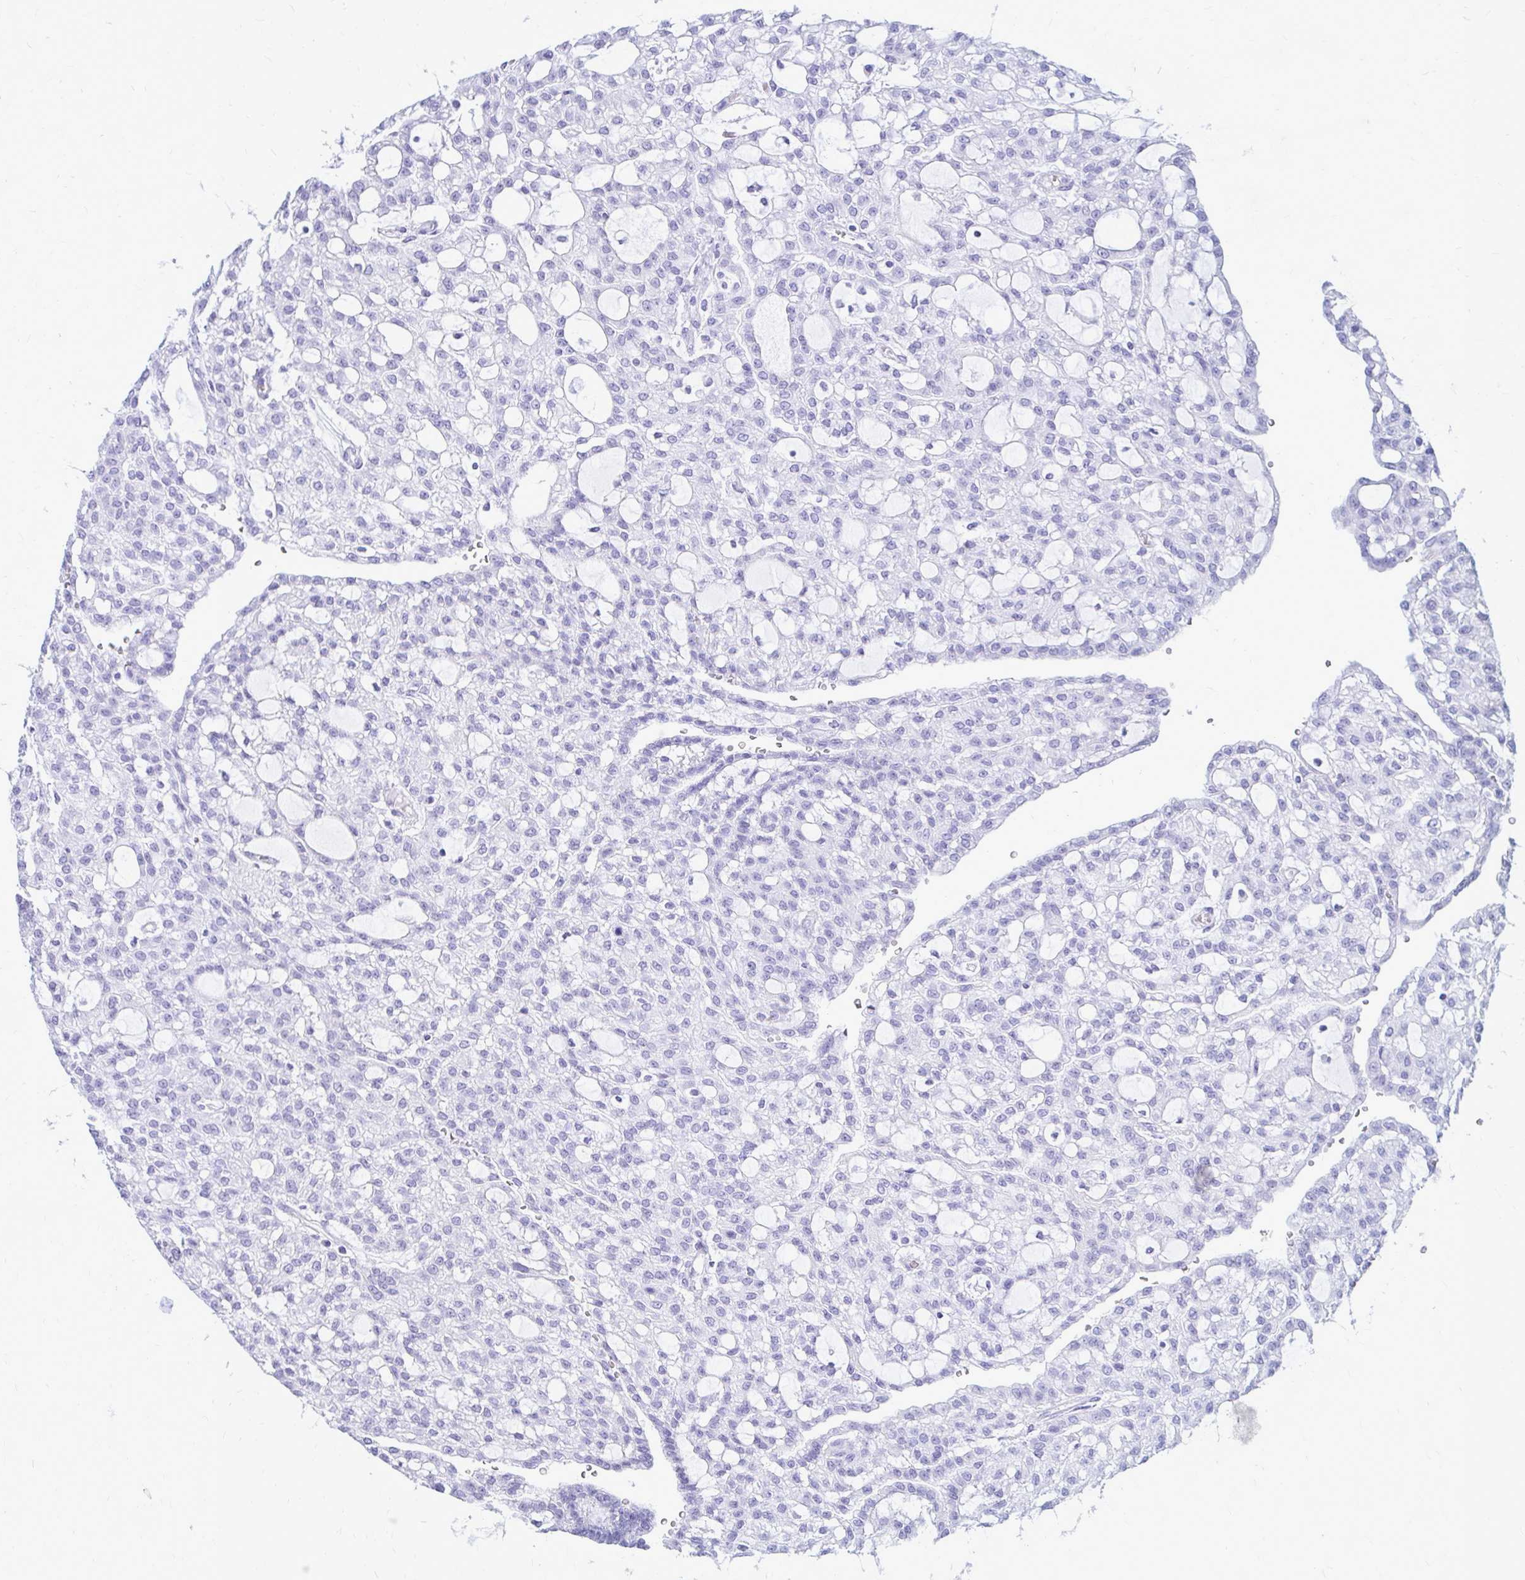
{"staining": {"intensity": "negative", "quantity": "none", "location": "none"}, "tissue": "renal cancer", "cell_type": "Tumor cells", "image_type": "cancer", "snomed": [{"axis": "morphology", "description": "Adenocarcinoma, NOS"}, {"axis": "topography", "description": "Kidney"}], "caption": "This image is of renal adenocarcinoma stained with immunohistochemistry to label a protein in brown with the nuclei are counter-stained blue. There is no expression in tumor cells.", "gene": "OR10R2", "patient": {"sex": "male", "age": 63}}